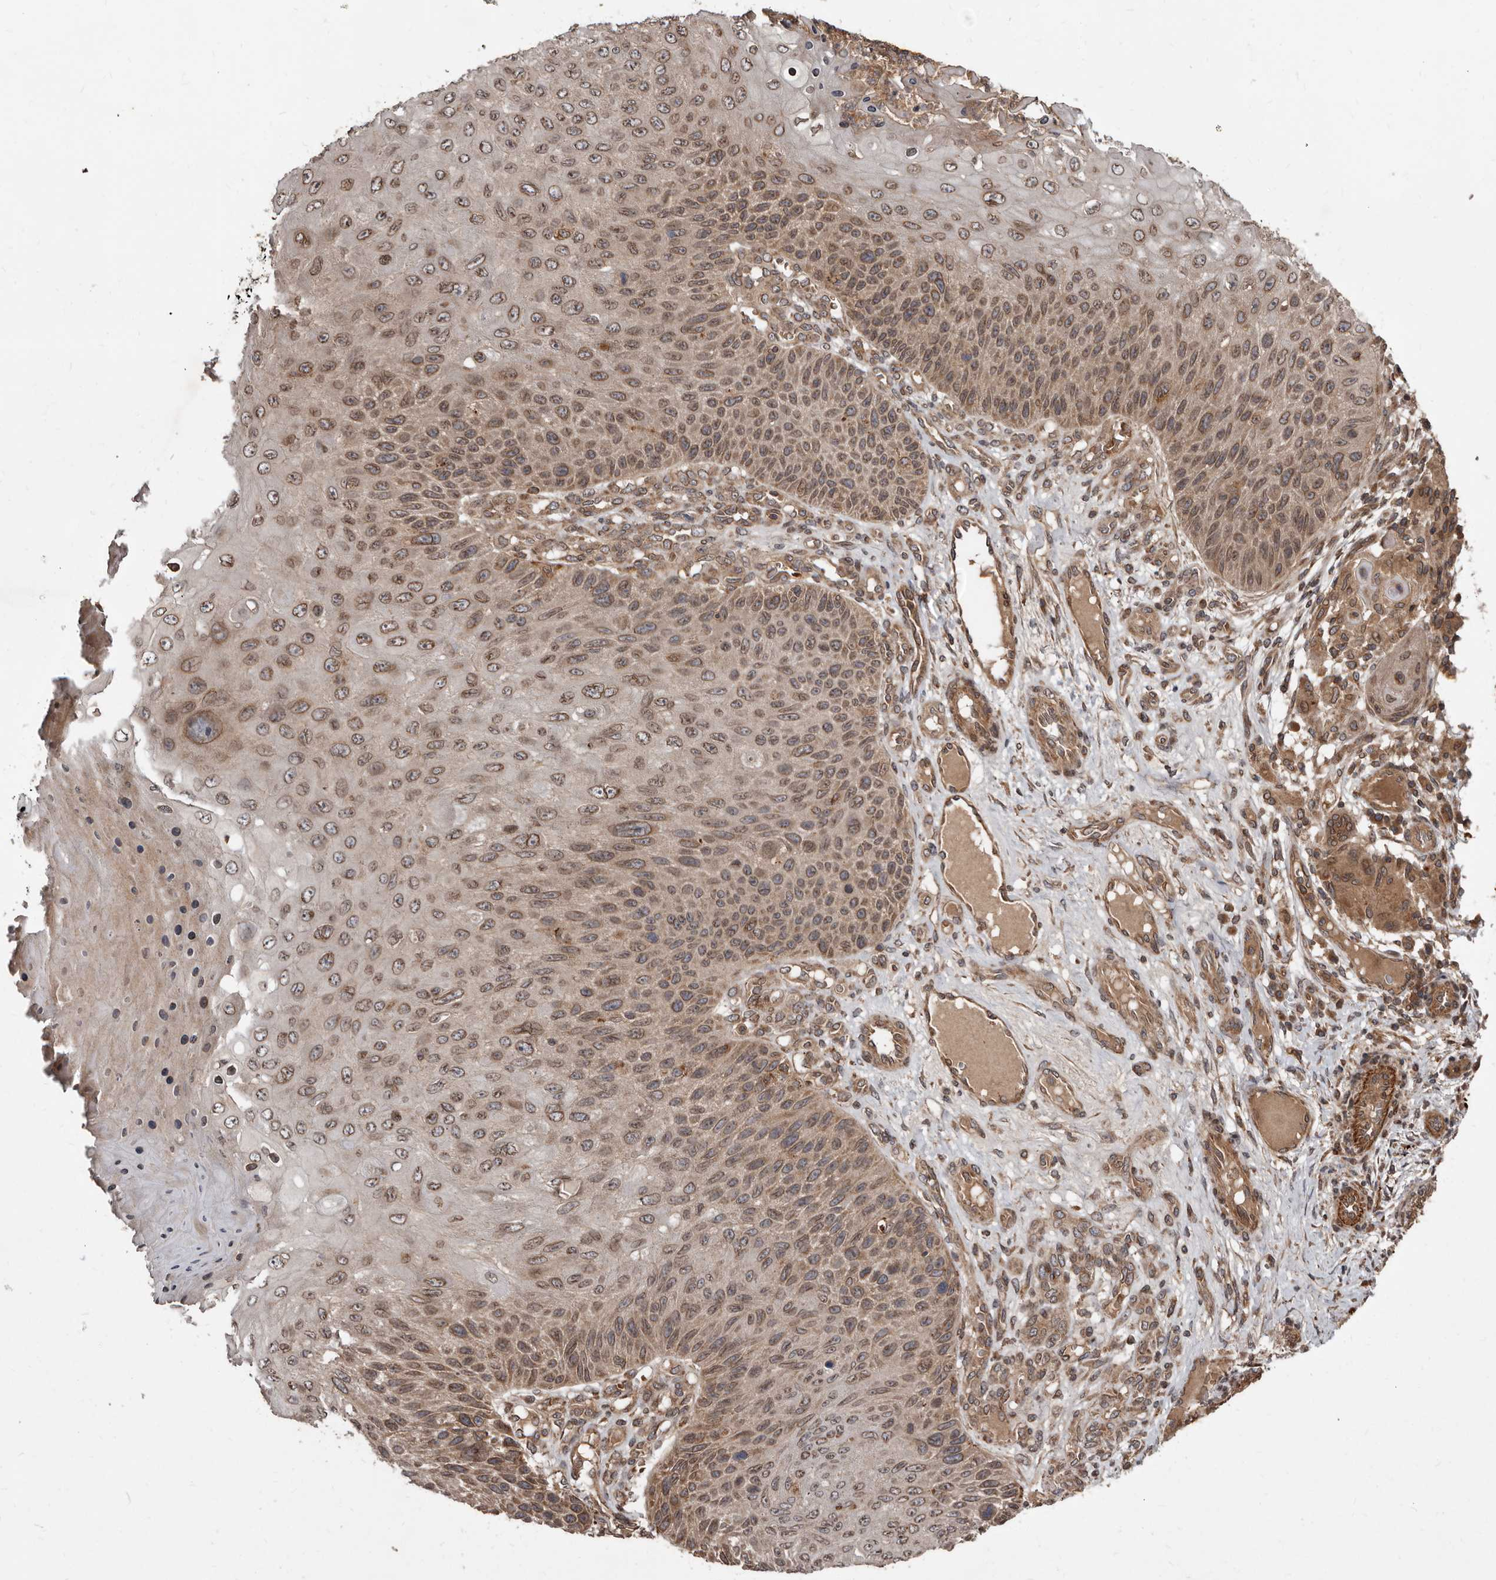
{"staining": {"intensity": "moderate", "quantity": ">75%", "location": "cytoplasmic/membranous,nuclear"}, "tissue": "skin cancer", "cell_type": "Tumor cells", "image_type": "cancer", "snomed": [{"axis": "morphology", "description": "Squamous cell carcinoma, NOS"}, {"axis": "topography", "description": "Skin"}], "caption": "IHC of skin squamous cell carcinoma reveals medium levels of moderate cytoplasmic/membranous and nuclear staining in approximately >75% of tumor cells.", "gene": "STK36", "patient": {"sex": "female", "age": 88}}